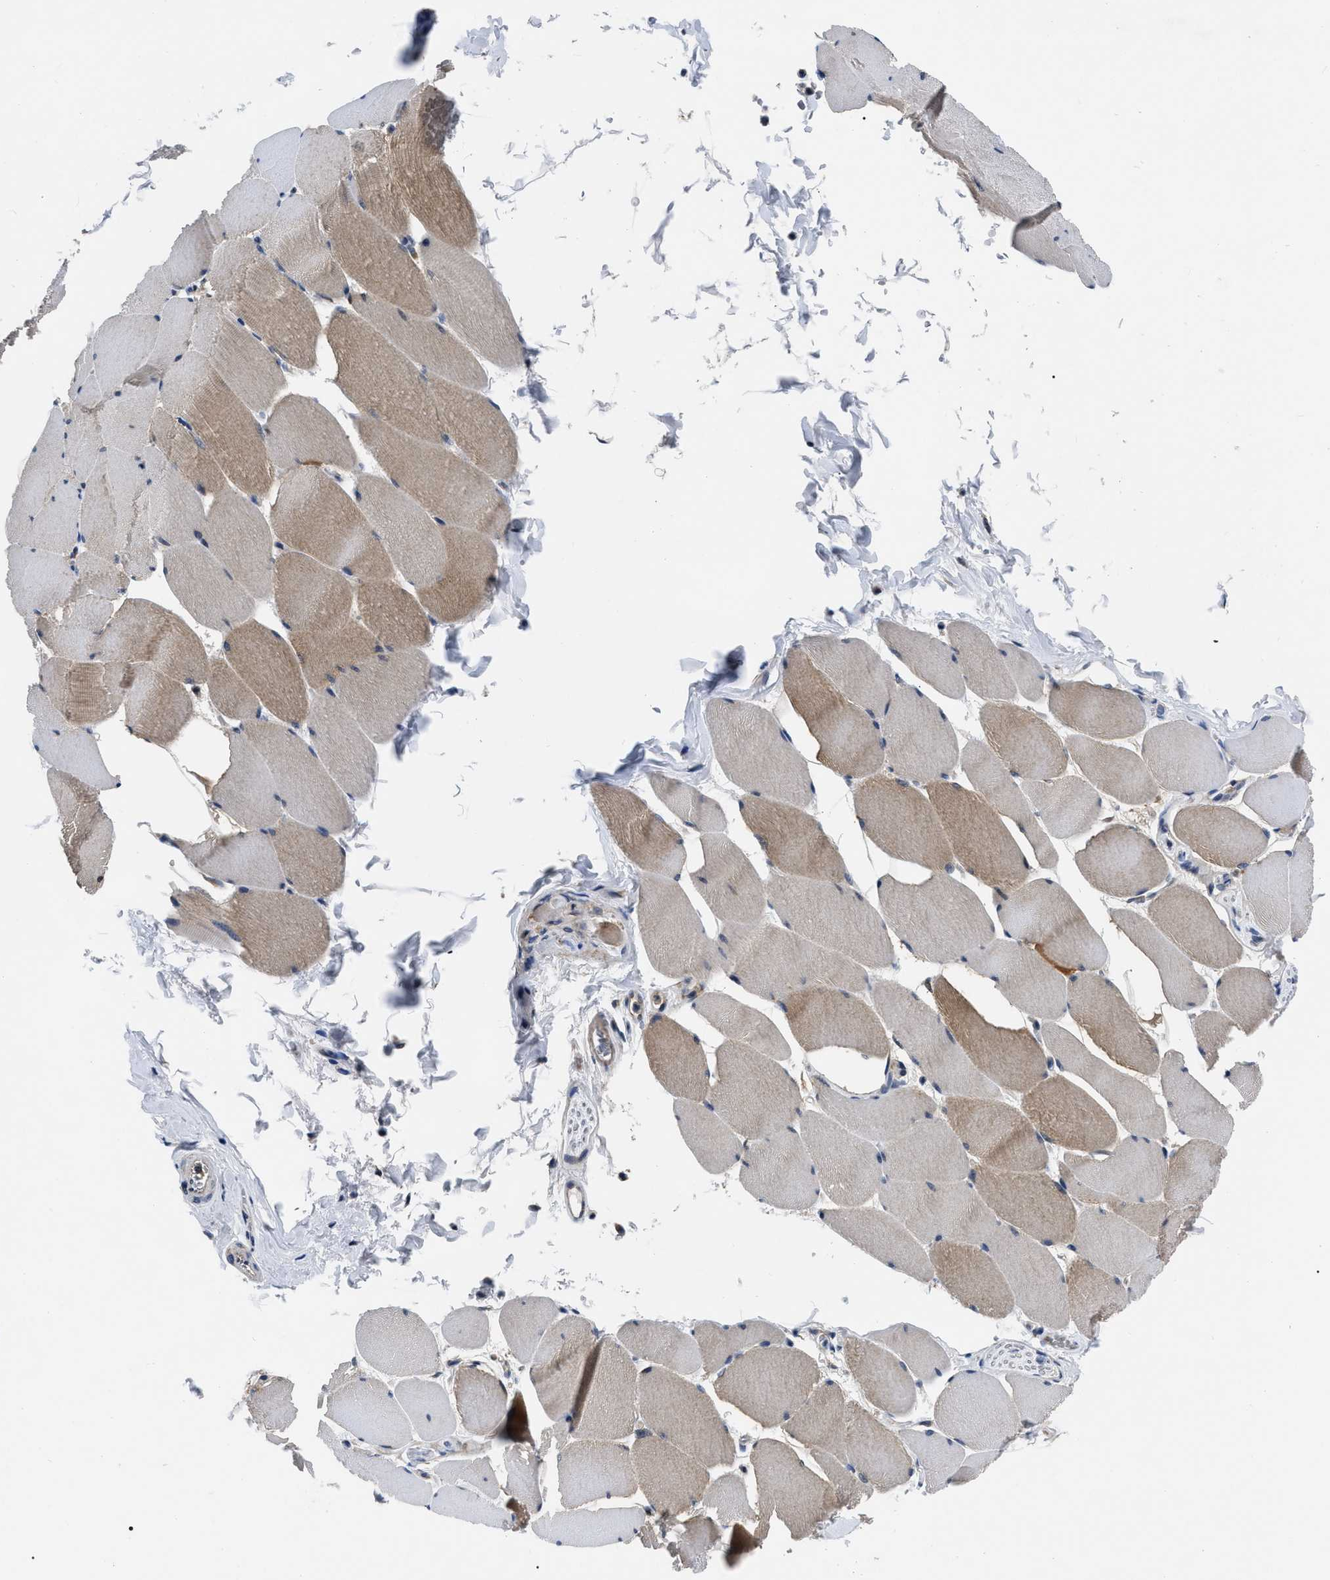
{"staining": {"intensity": "moderate", "quantity": "25%-75%", "location": "cytoplasmic/membranous"}, "tissue": "skeletal muscle", "cell_type": "Myocytes", "image_type": "normal", "snomed": [{"axis": "morphology", "description": "Normal tissue, NOS"}, {"axis": "topography", "description": "Skeletal muscle"}], "caption": "Immunohistochemistry of normal human skeletal muscle reveals medium levels of moderate cytoplasmic/membranous expression in approximately 25%-75% of myocytes. Using DAB (3,3'-diaminobenzidine) (brown) and hematoxylin (blue) stains, captured at high magnification using brightfield microscopy.", "gene": "GET4", "patient": {"sex": "male", "age": 62}}